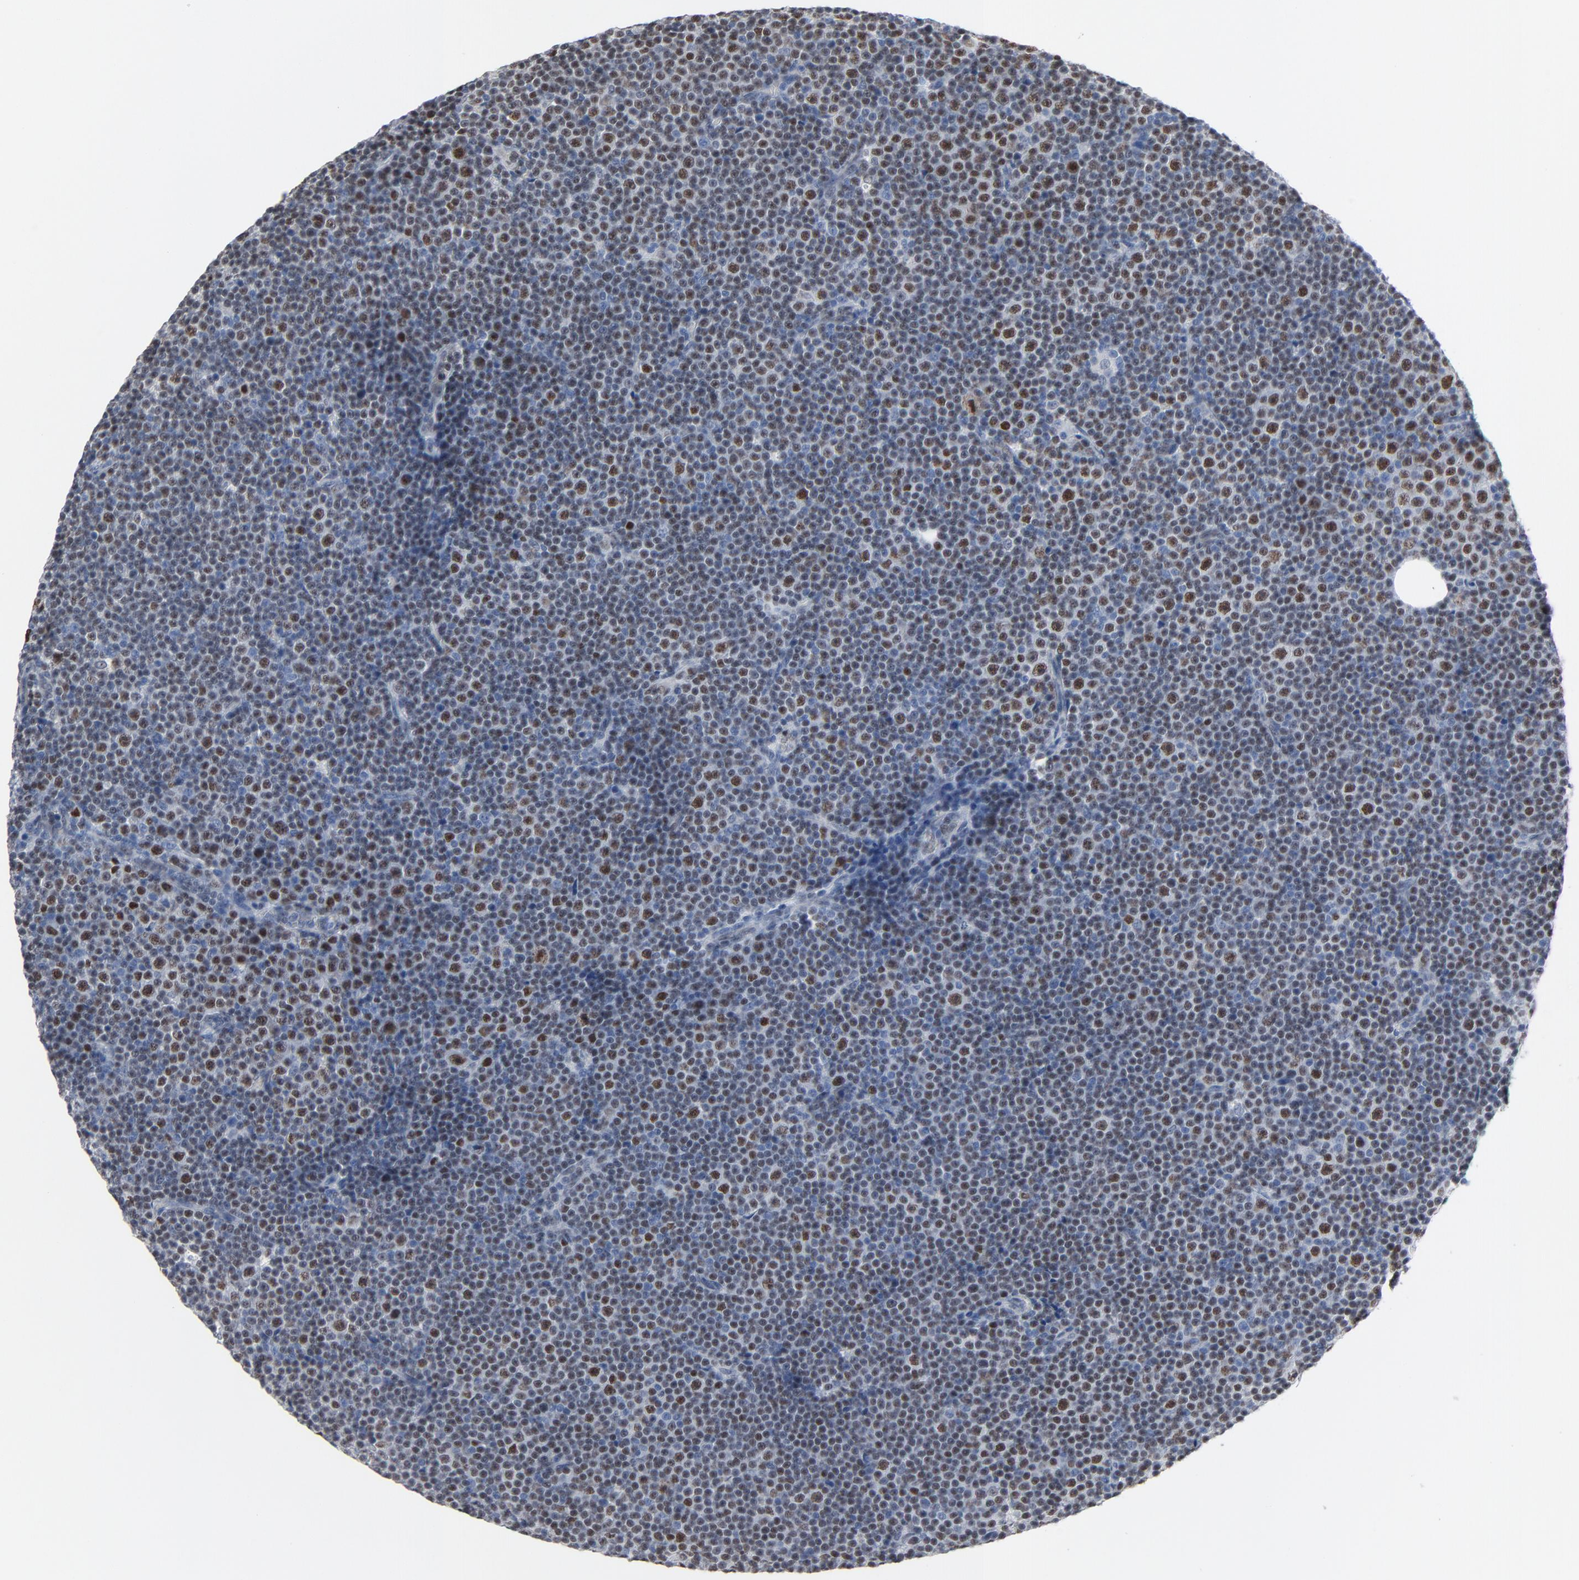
{"staining": {"intensity": "weak", "quantity": "<25%", "location": "nuclear"}, "tissue": "lymphoma", "cell_type": "Tumor cells", "image_type": "cancer", "snomed": [{"axis": "morphology", "description": "Malignant lymphoma, non-Hodgkin's type, Low grade"}, {"axis": "topography", "description": "Lymph node"}], "caption": "The photomicrograph displays no staining of tumor cells in lymphoma.", "gene": "FOXP1", "patient": {"sex": "female", "age": 67}}